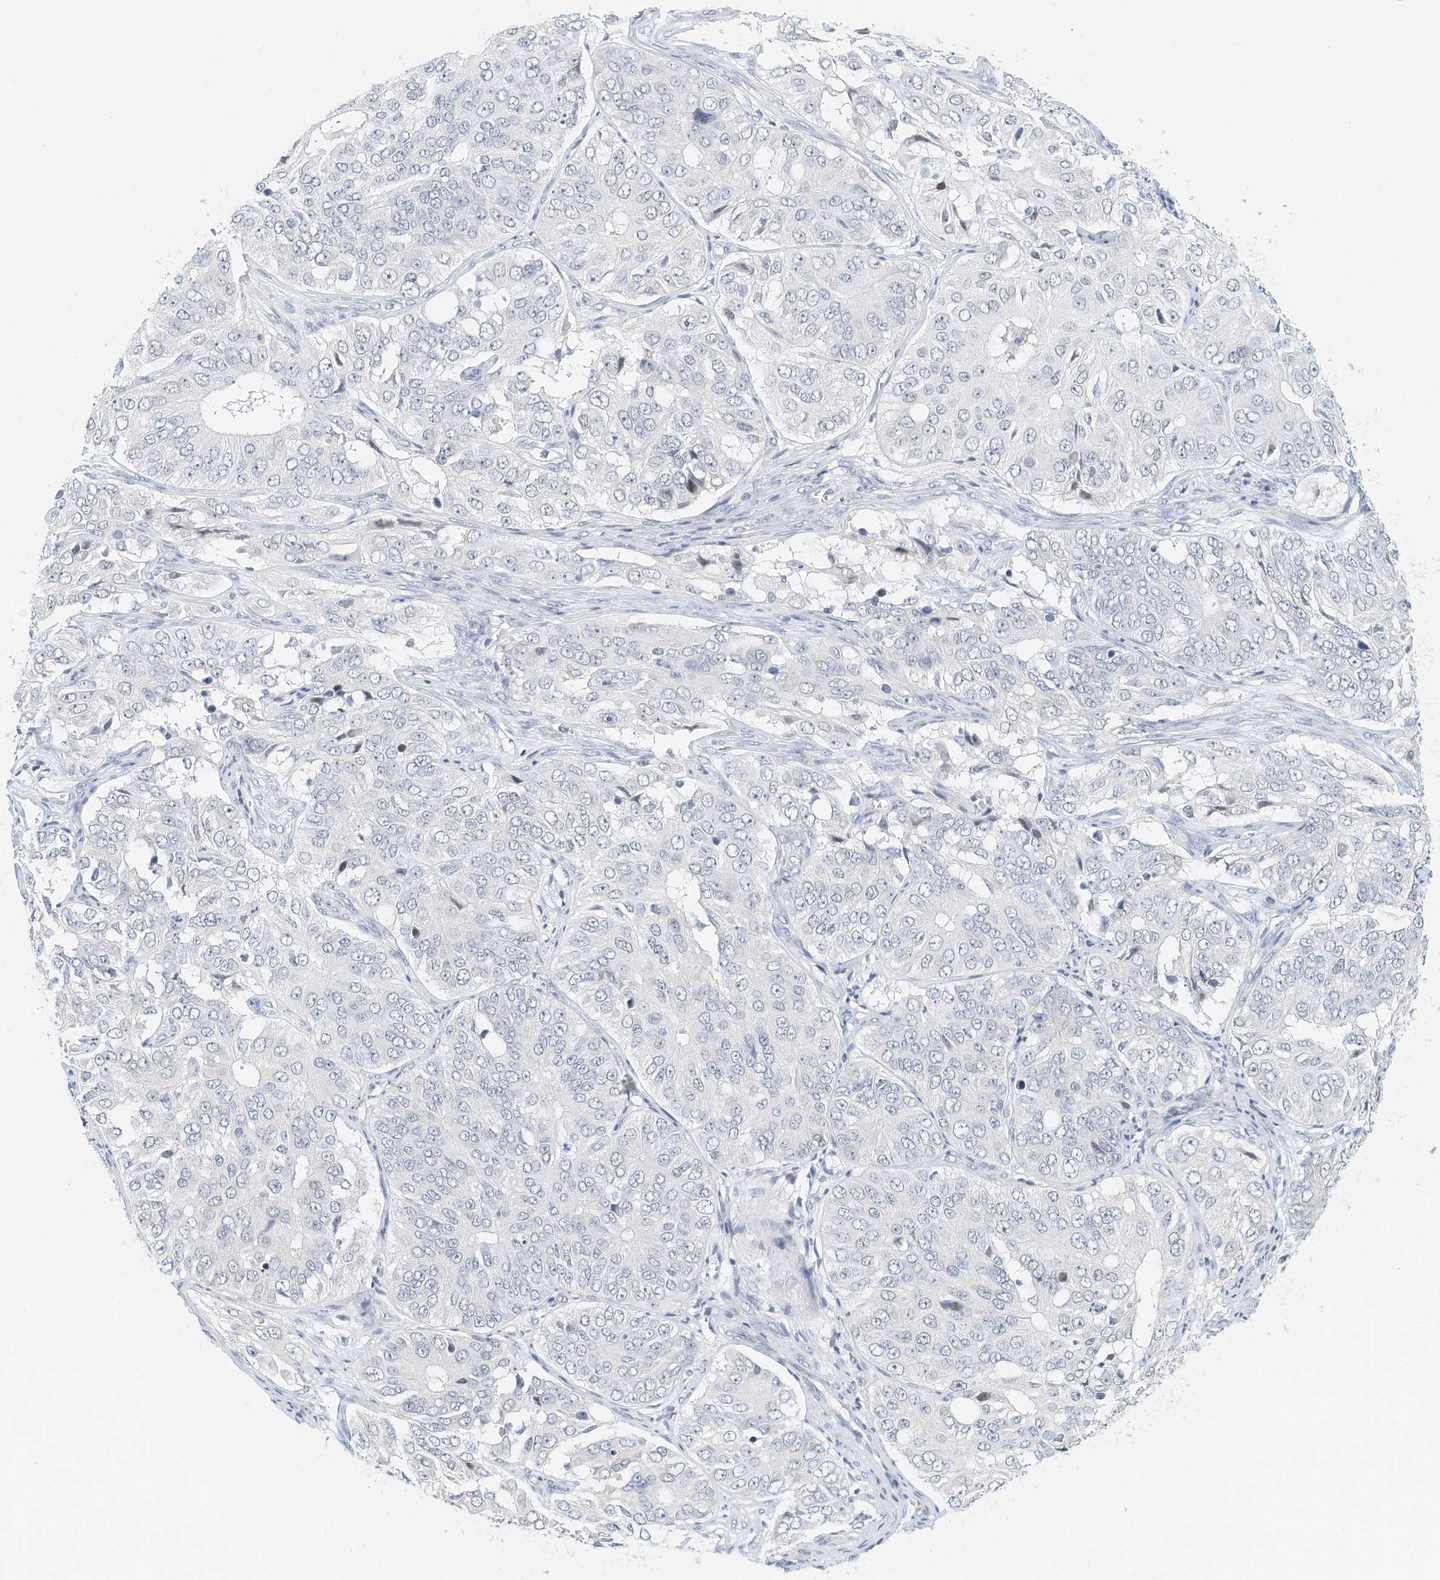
{"staining": {"intensity": "negative", "quantity": "none", "location": "none"}, "tissue": "ovarian cancer", "cell_type": "Tumor cells", "image_type": "cancer", "snomed": [{"axis": "morphology", "description": "Carcinoma, endometroid"}, {"axis": "topography", "description": "Ovary"}], "caption": "Tumor cells show no significant protein expression in endometroid carcinoma (ovarian).", "gene": "MICAL1", "patient": {"sex": "female", "age": 51}}